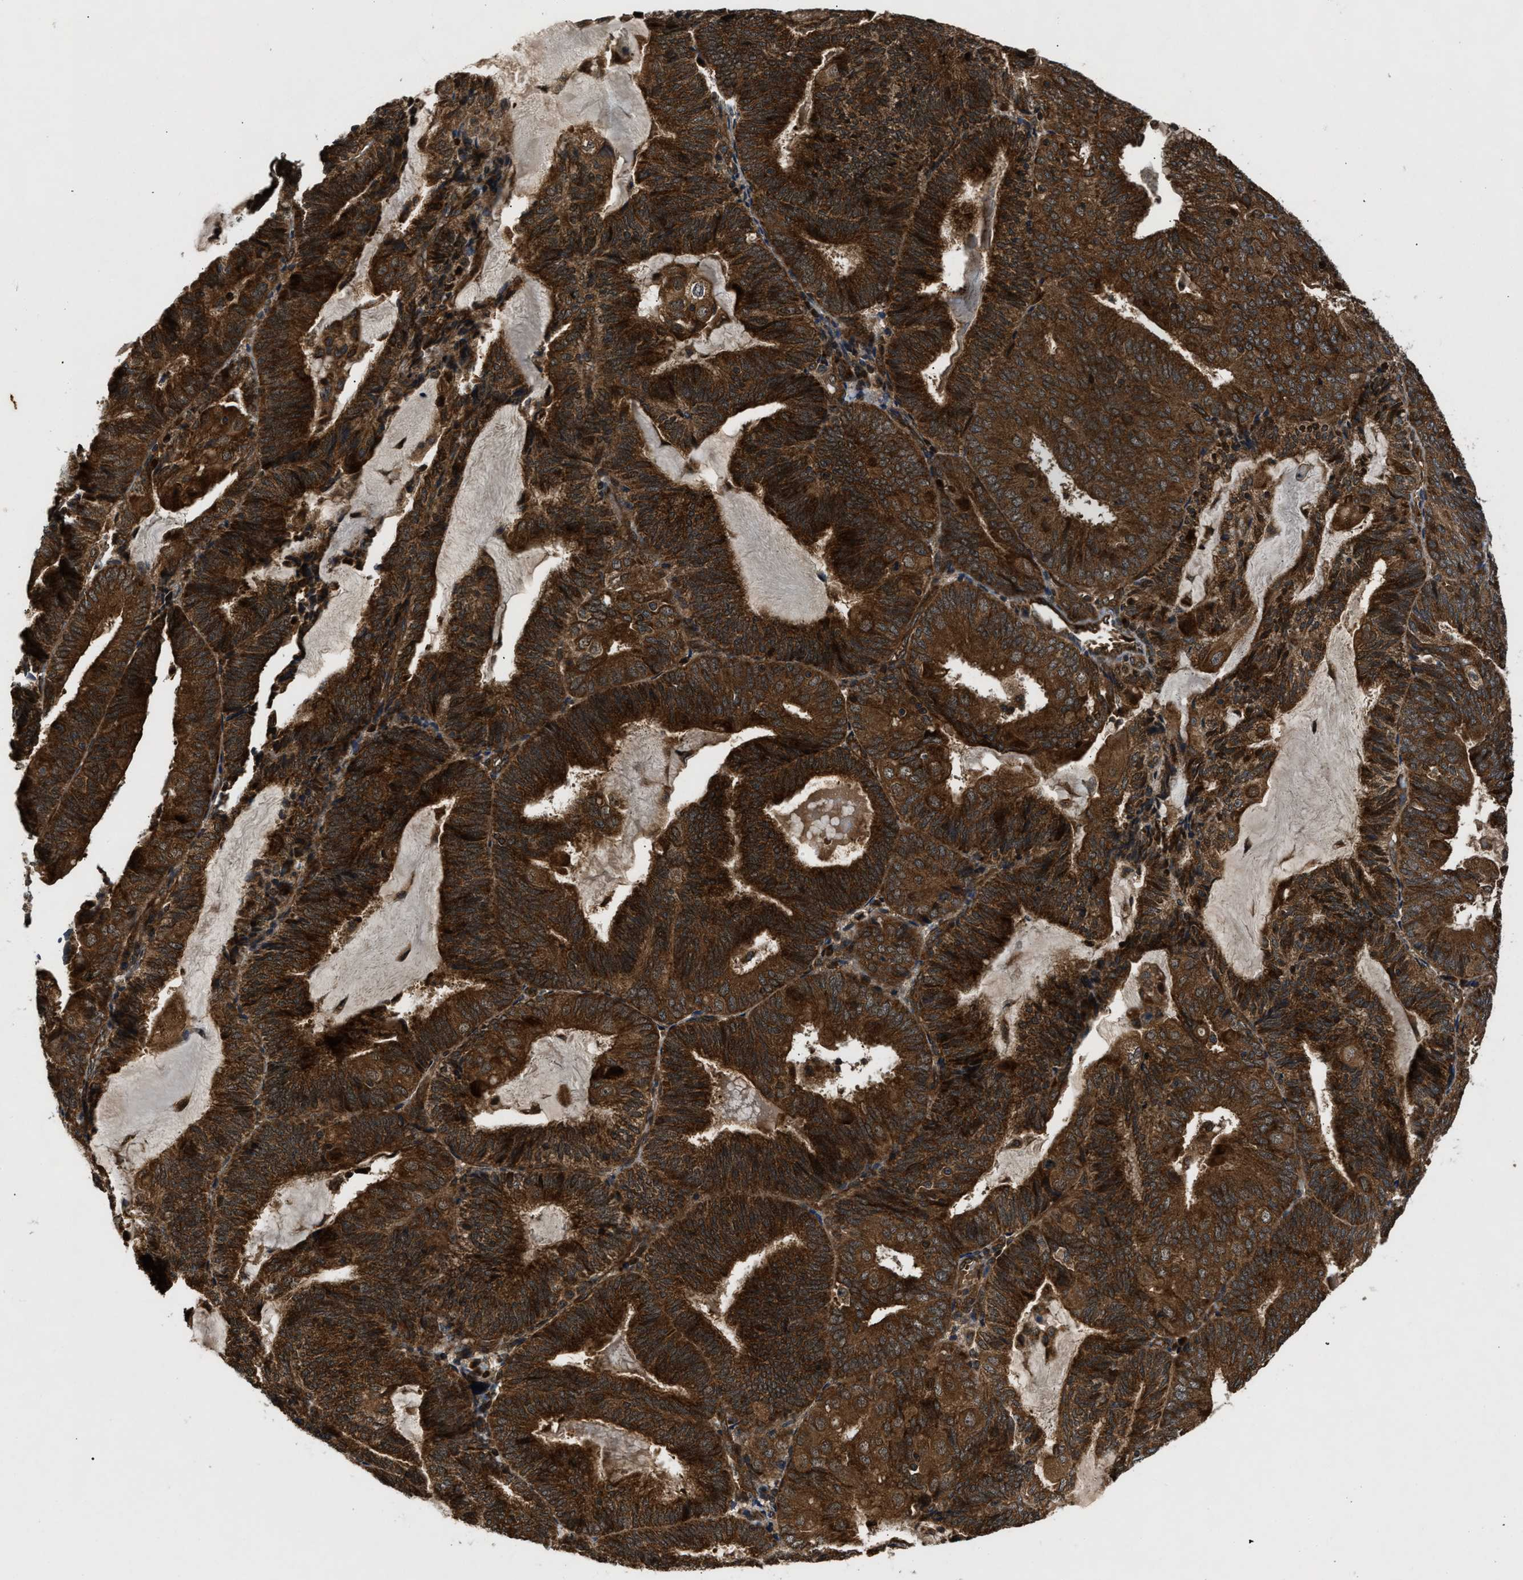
{"staining": {"intensity": "strong", "quantity": ">75%", "location": "cytoplasmic/membranous"}, "tissue": "endometrial cancer", "cell_type": "Tumor cells", "image_type": "cancer", "snomed": [{"axis": "morphology", "description": "Adenocarcinoma, NOS"}, {"axis": "topography", "description": "Endometrium"}], "caption": "Human endometrial adenocarcinoma stained for a protein (brown) shows strong cytoplasmic/membranous positive staining in about >75% of tumor cells.", "gene": "PNPLA8", "patient": {"sex": "female", "age": 81}}